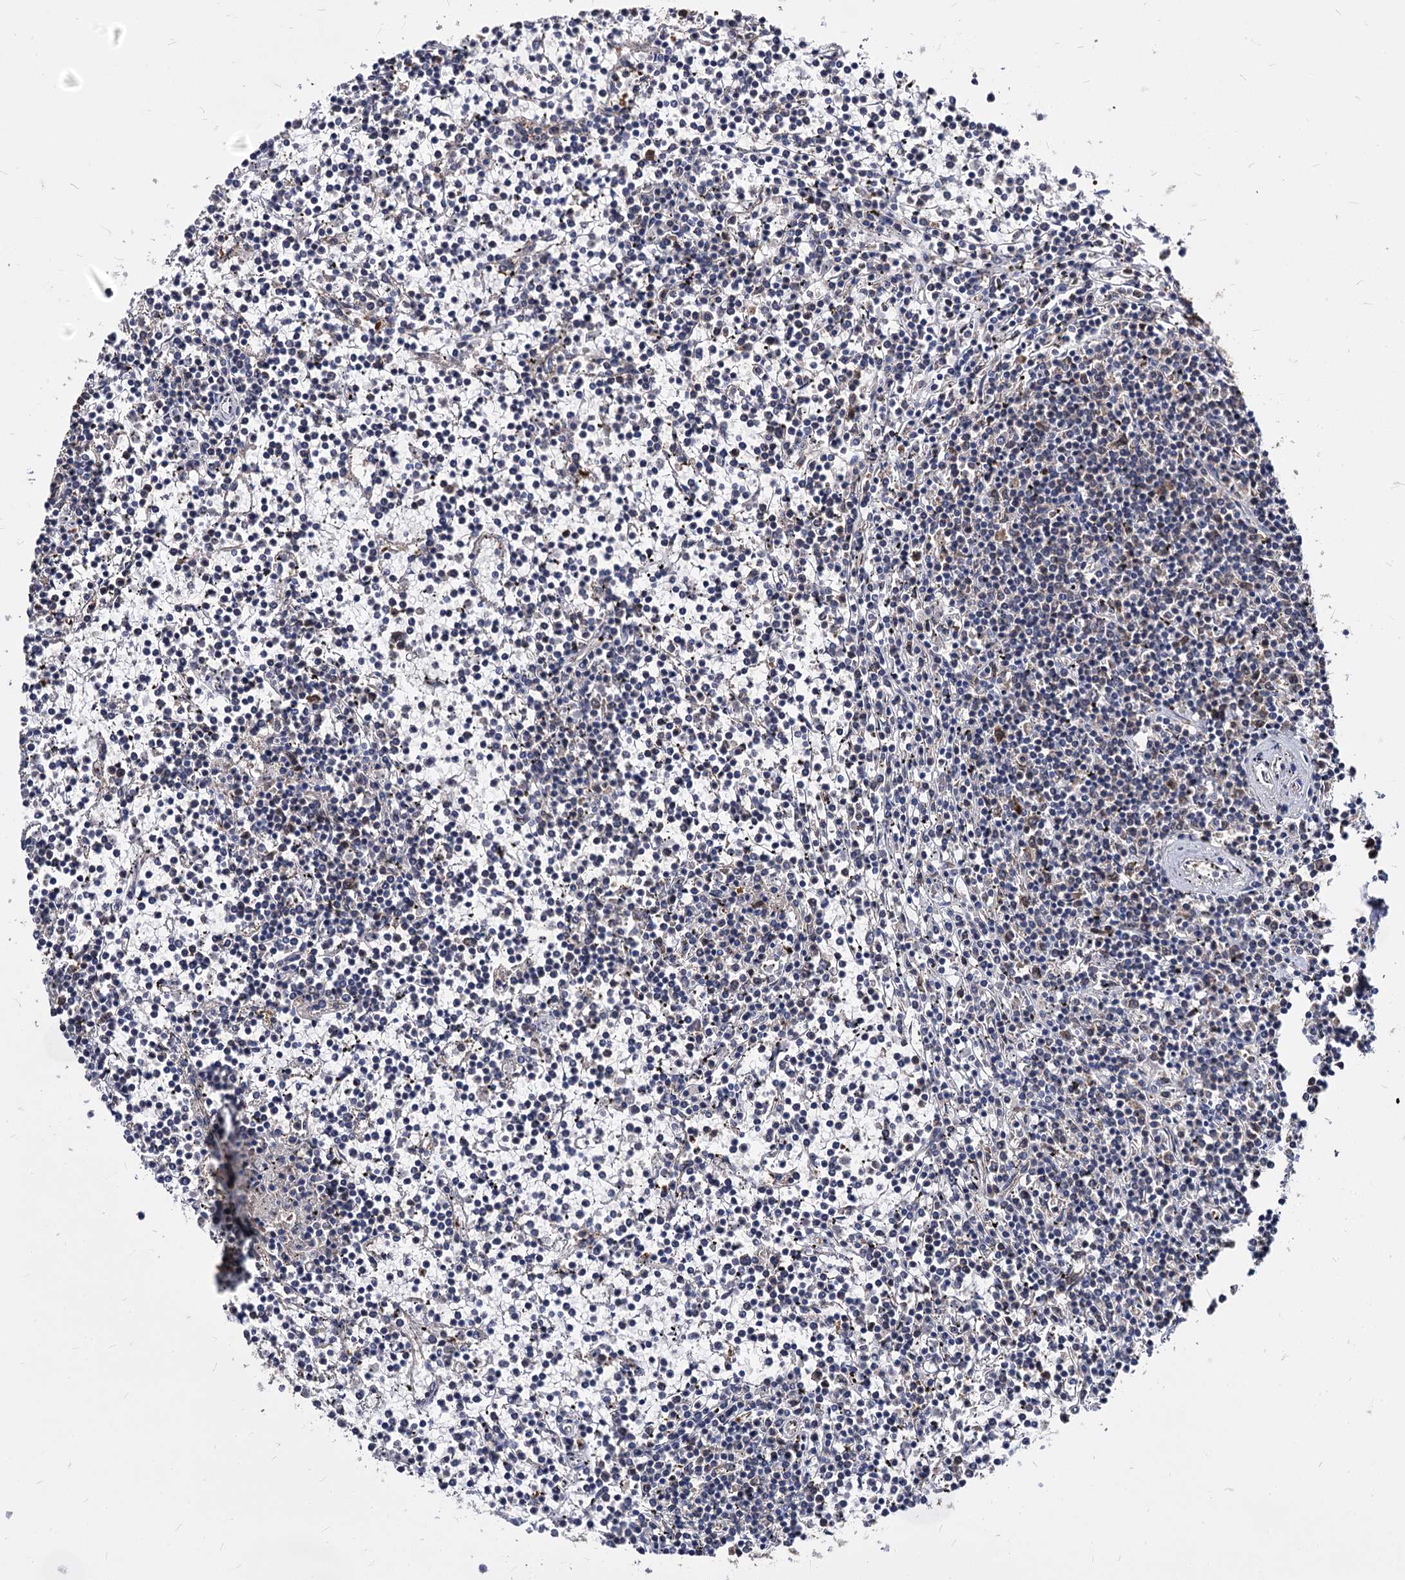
{"staining": {"intensity": "negative", "quantity": "none", "location": "none"}, "tissue": "lymphoma", "cell_type": "Tumor cells", "image_type": "cancer", "snomed": [{"axis": "morphology", "description": "Malignant lymphoma, non-Hodgkin's type, Low grade"}, {"axis": "topography", "description": "Spleen"}], "caption": "Lymphoma stained for a protein using IHC reveals no positivity tumor cells.", "gene": "NME1", "patient": {"sex": "female", "age": 19}}